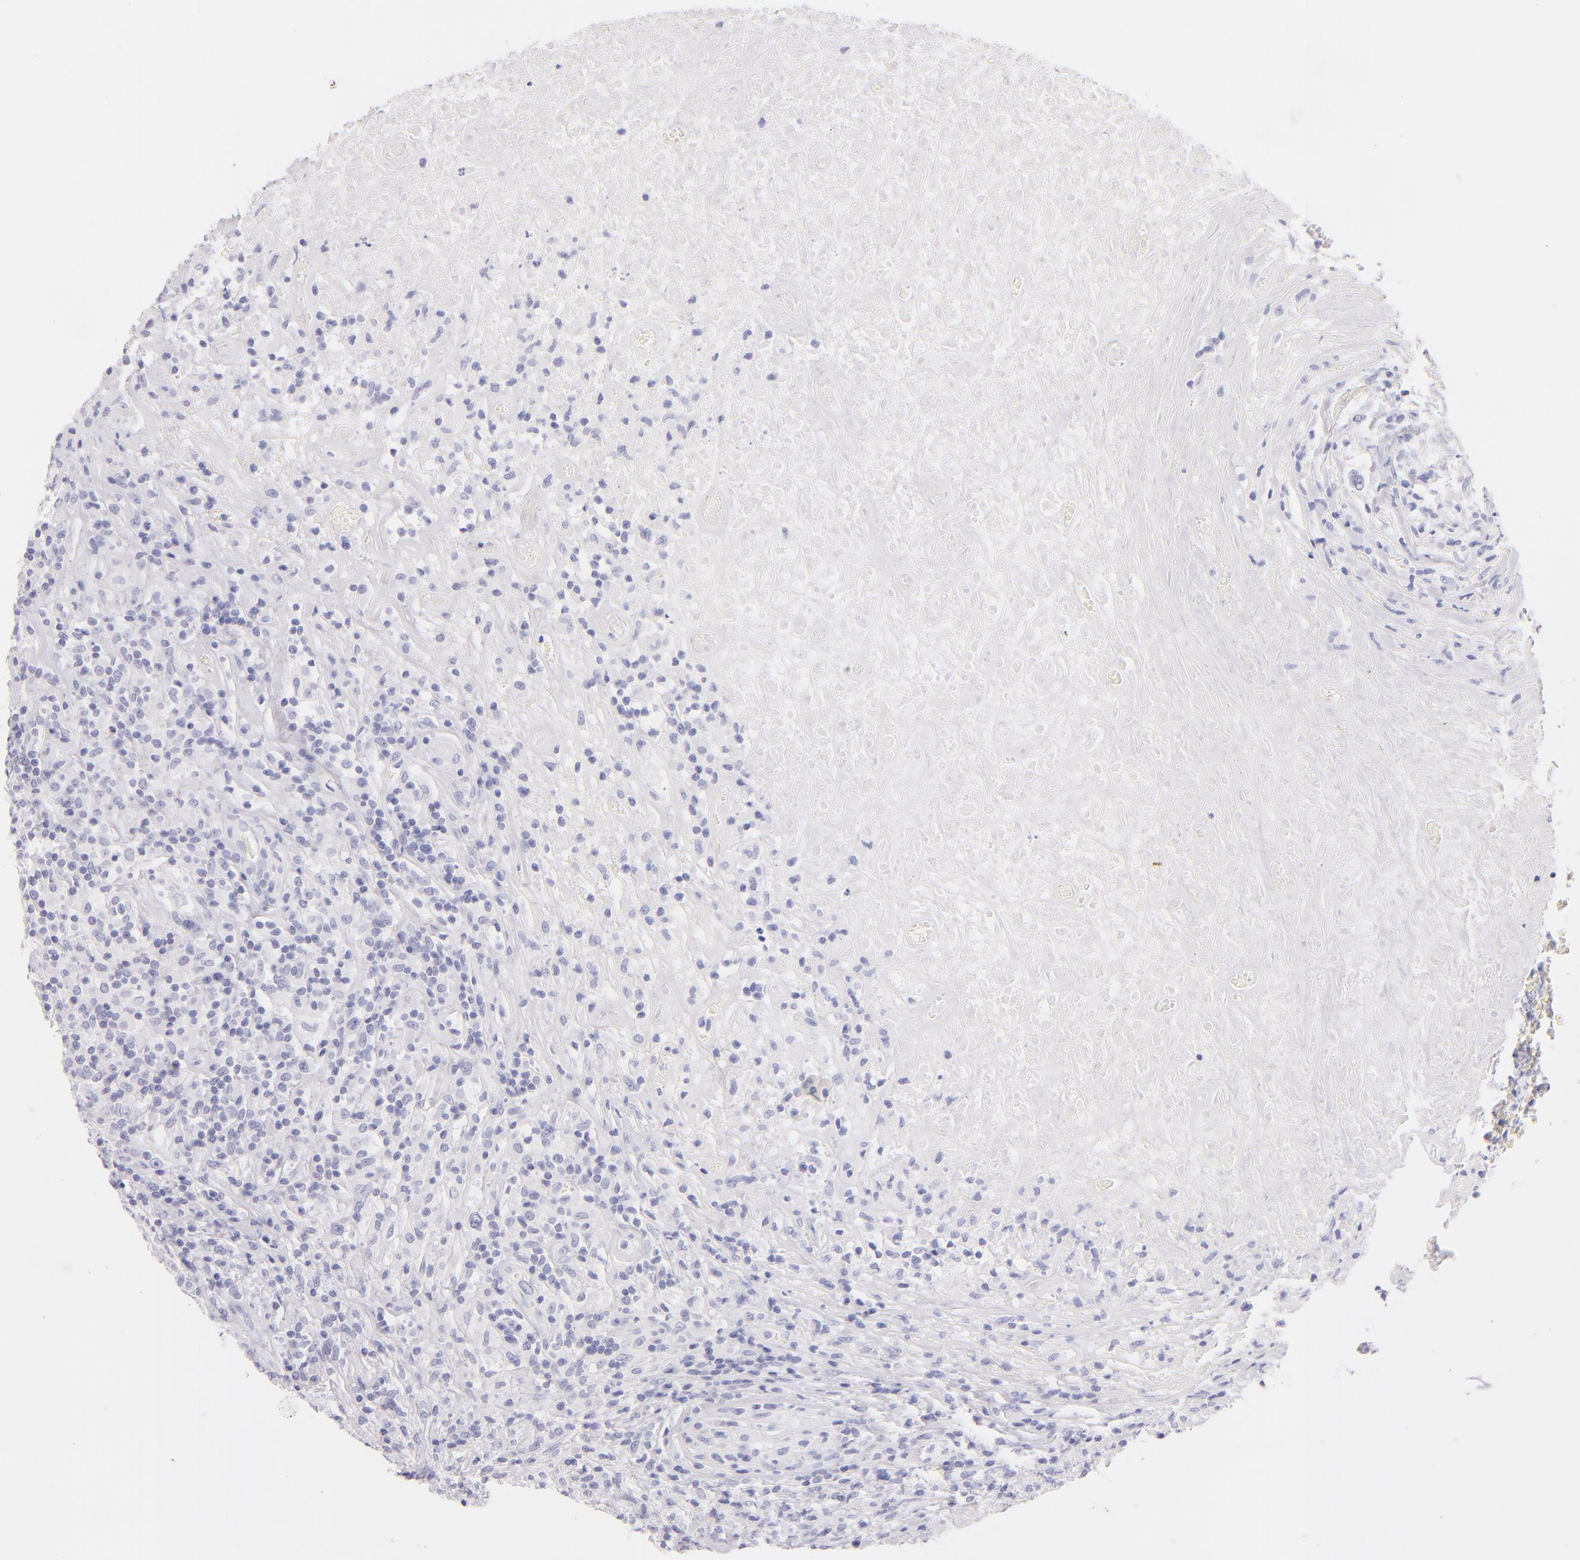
{"staining": {"intensity": "negative", "quantity": "none", "location": "none"}, "tissue": "lymphoma", "cell_type": "Tumor cells", "image_type": "cancer", "snomed": [{"axis": "morphology", "description": "Hodgkin's disease, NOS"}, {"axis": "topography", "description": "Lymph node"}], "caption": "IHC image of neoplastic tissue: Hodgkin's disease stained with DAB (3,3'-diaminobenzidine) shows no significant protein staining in tumor cells. Brightfield microscopy of IHC stained with DAB (3,3'-diaminobenzidine) (brown) and hematoxylin (blue), captured at high magnification.", "gene": "SDC1", "patient": {"sex": "male", "age": 46}}